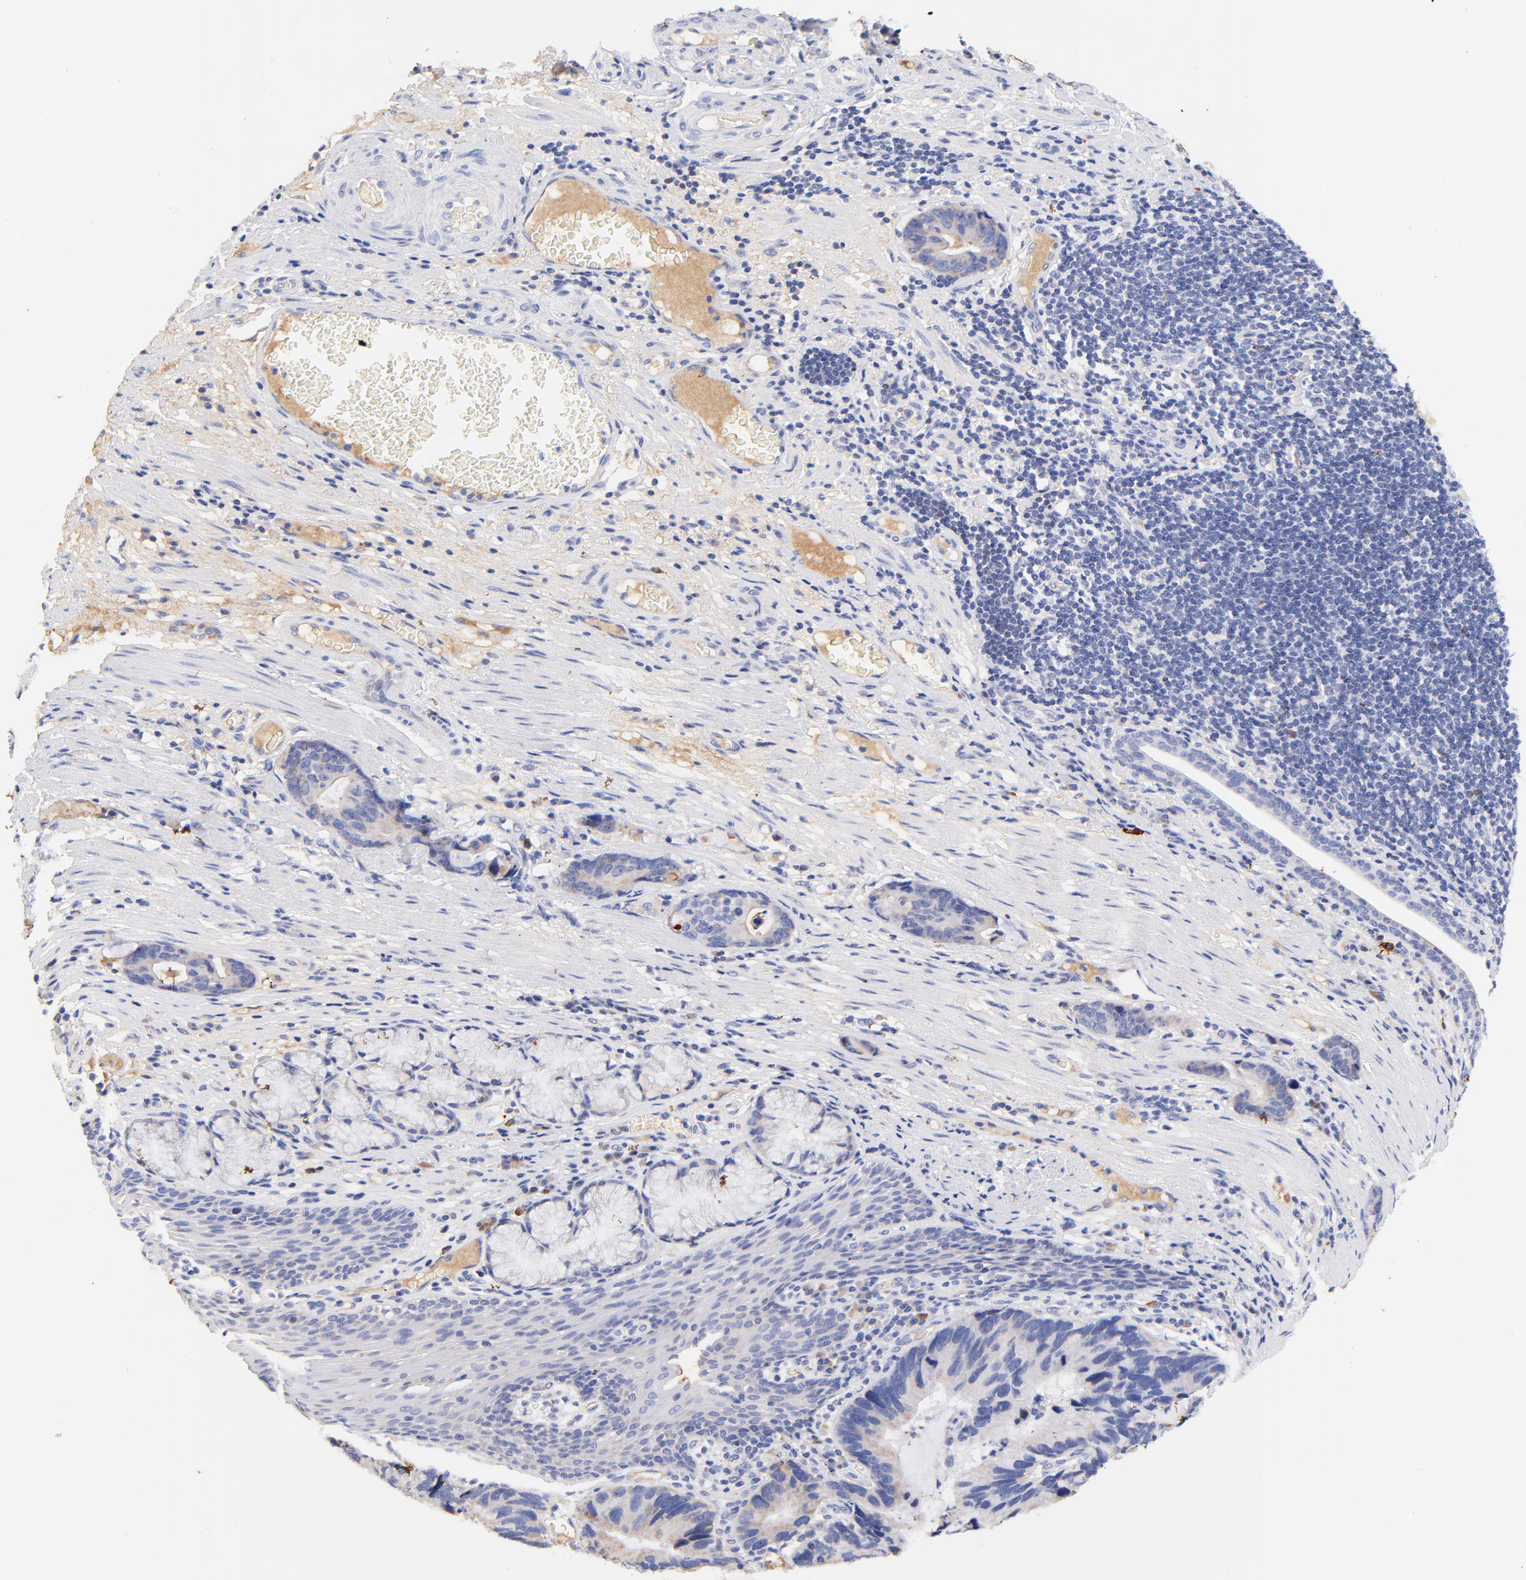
{"staining": {"intensity": "weak", "quantity": "<25%", "location": "cytoplasmic/membranous"}, "tissue": "stomach cancer", "cell_type": "Tumor cells", "image_type": "cancer", "snomed": [{"axis": "morphology", "description": "Adenocarcinoma, NOS"}, {"axis": "topography", "description": "Esophagus"}, {"axis": "topography", "description": "Stomach"}], "caption": "Human stomach adenocarcinoma stained for a protein using immunohistochemistry shows no expression in tumor cells.", "gene": "IGLV7-43", "patient": {"sex": "male", "age": 74}}